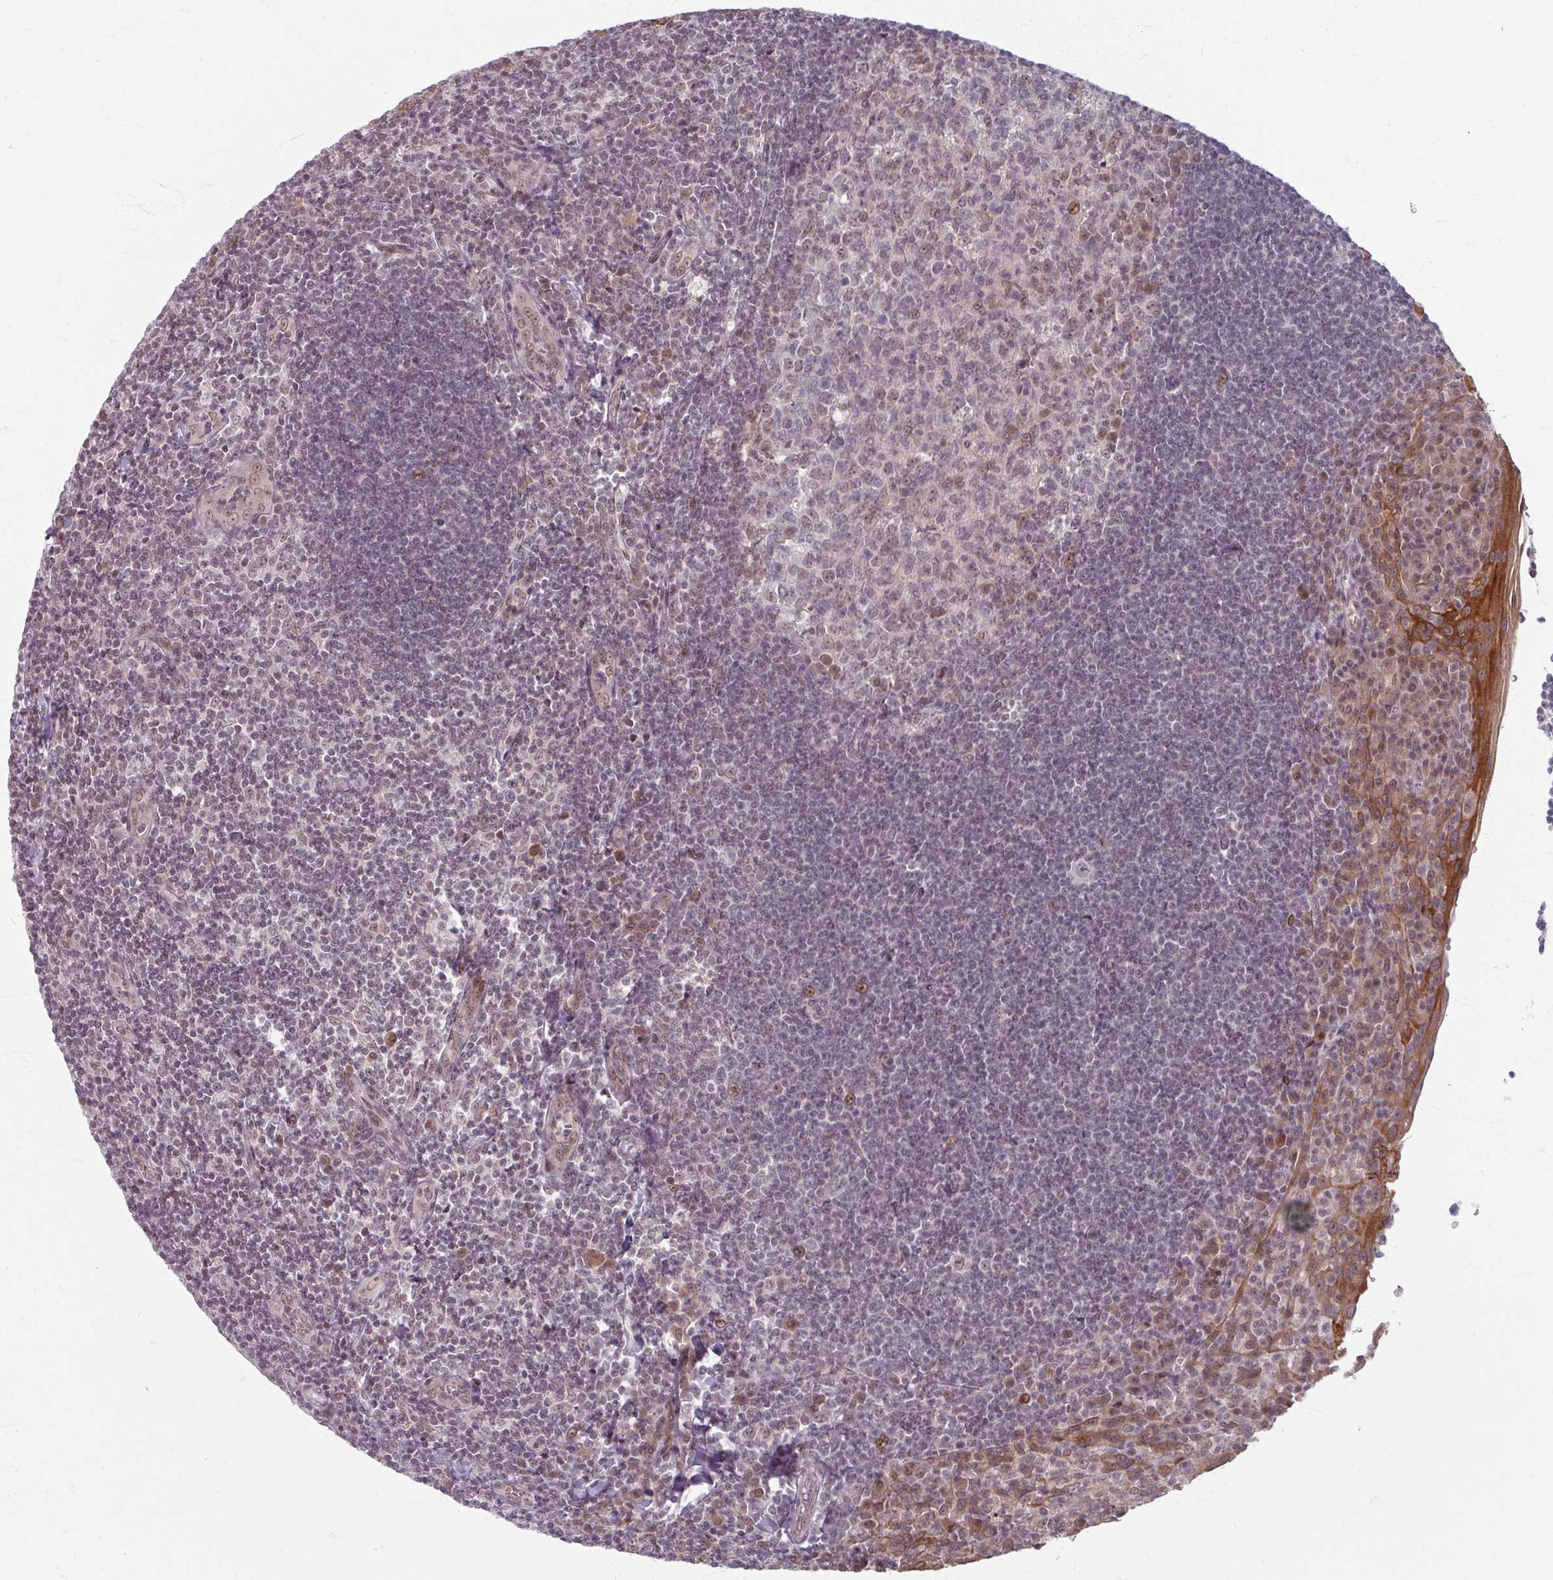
{"staining": {"intensity": "moderate", "quantity": "<25%", "location": "cytoplasmic/membranous,nuclear"}, "tissue": "tonsil", "cell_type": "Germinal center cells", "image_type": "normal", "snomed": [{"axis": "morphology", "description": "Normal tissue, NOS"}, {"axis": "topography", "description": "Tonsil"}], "caption": "Benign tonsil reveals moderate cytoplasmic/membranous,nuclear staining in approximately <25% of germinal center cells, visualized by immunohistochemistry. Using DAB (3,3'-diaminobenzidine) (brown) and hematoxylin (blue) stains, captured at high magnification using brightfield microscopy.", "gene": "KLC3", "patient": {"sex": "male", "age": 27}}